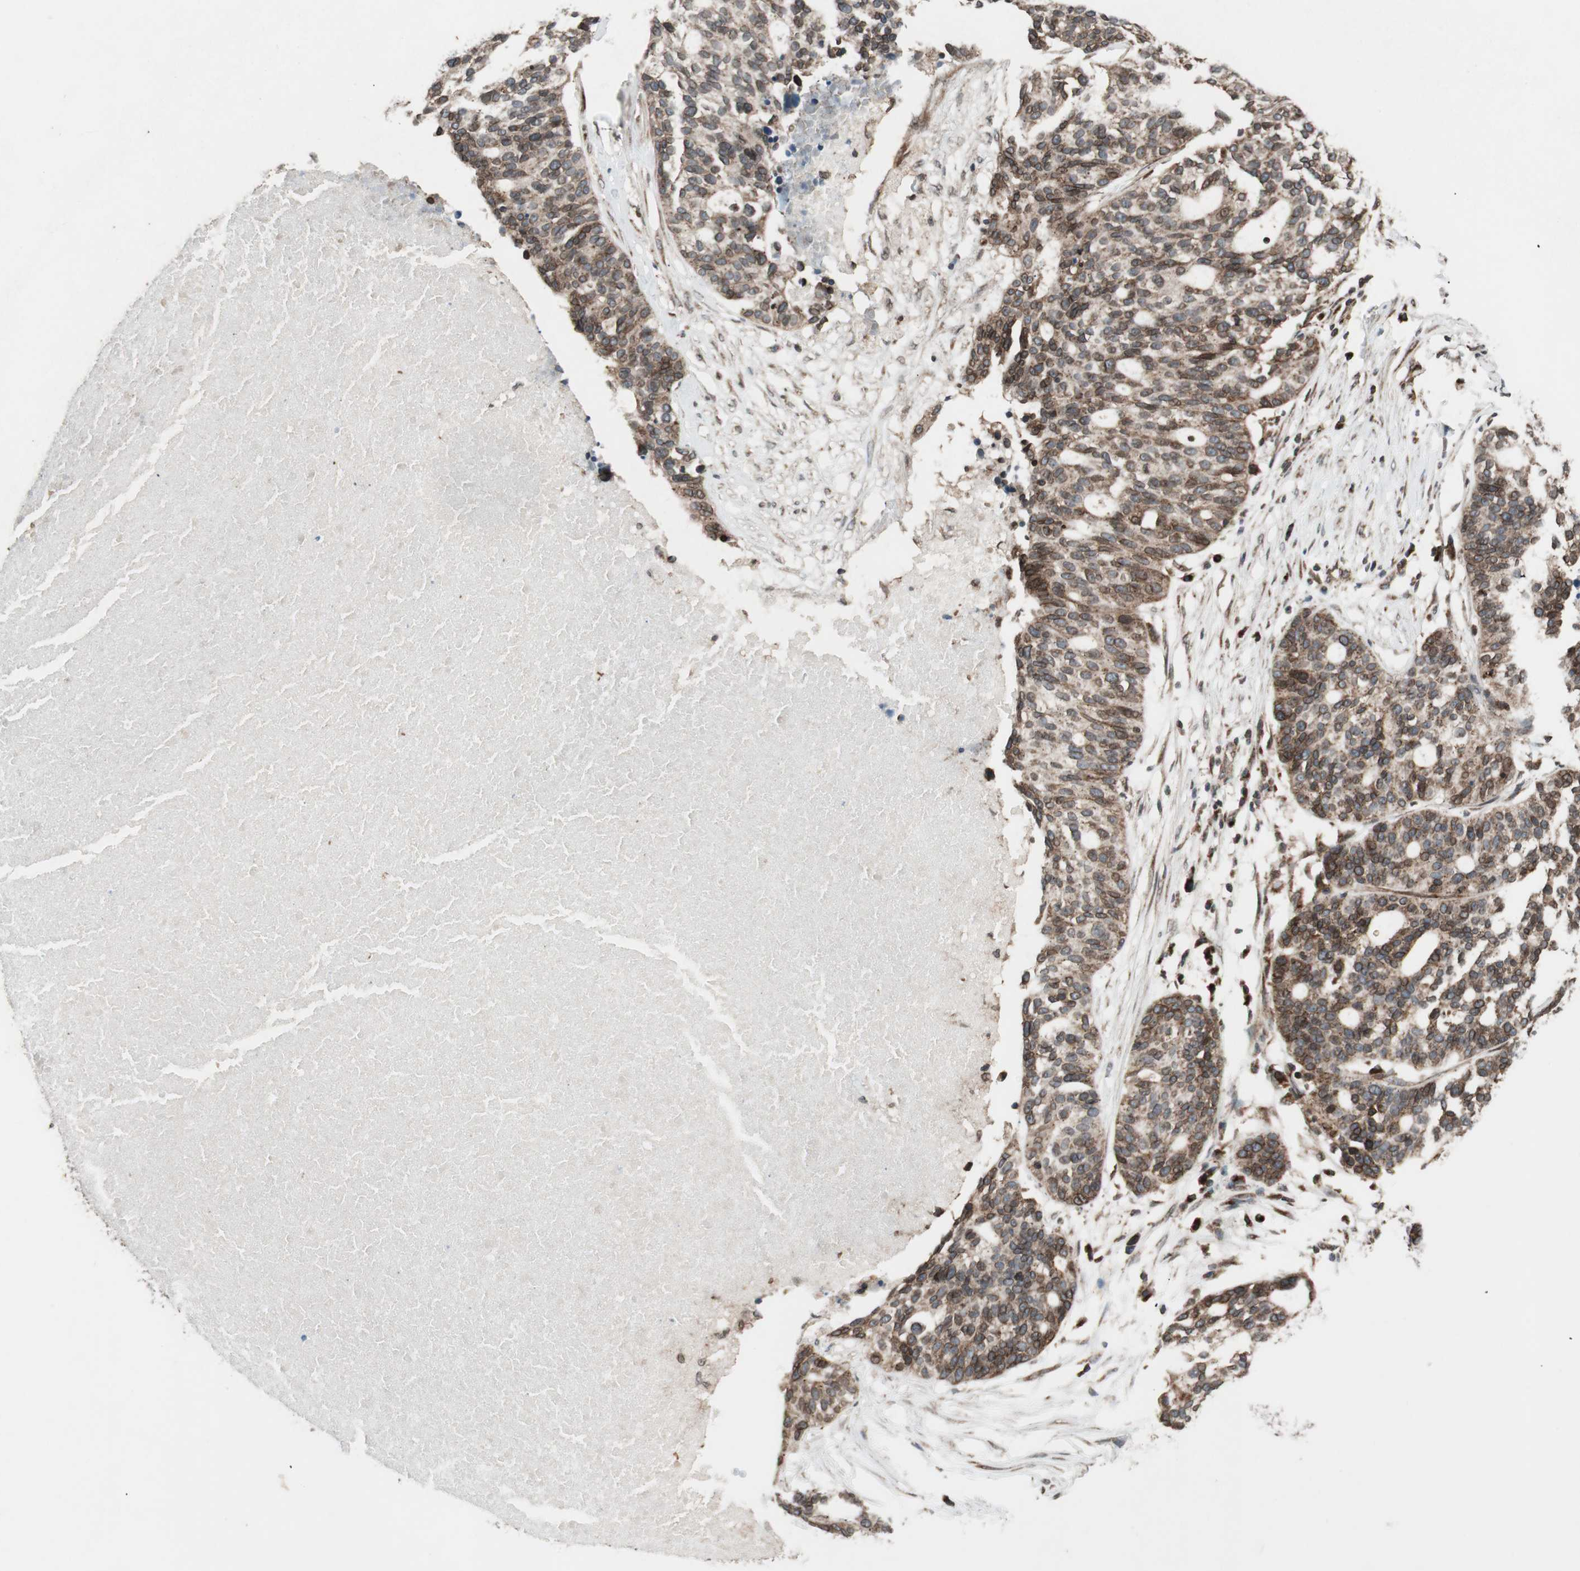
{"staining": {"intensity": "moderate", "quantity": ">75%", "location": "cytoplasmic/membranous,nuclear"}, "tissue": "ovarian cancer", "cell_type": "Tumor cells", "image_type": "cancer", "snomed": [{"axis": "morphology", "description": "Cystadenocarcinoma, serous, NOS"}, {"axis": "topography", "description": "Ovary"}], "caption": "Immunohistochemistry staining of ovarian serous cystadenocarcinoma, which shows medium levels of moderate cytoplasmic/membranous and nuclear expression in approximately >75% of tumor cells indicating moderate cytoplasmic/membranous and nuclear protein expression. The staining was performed using DAB (brown) for protein detection and nuclei were counterstained in hematoxylin (blue).", "gene": "NUP62", "patient": {"sex": "female", "age": 59}}